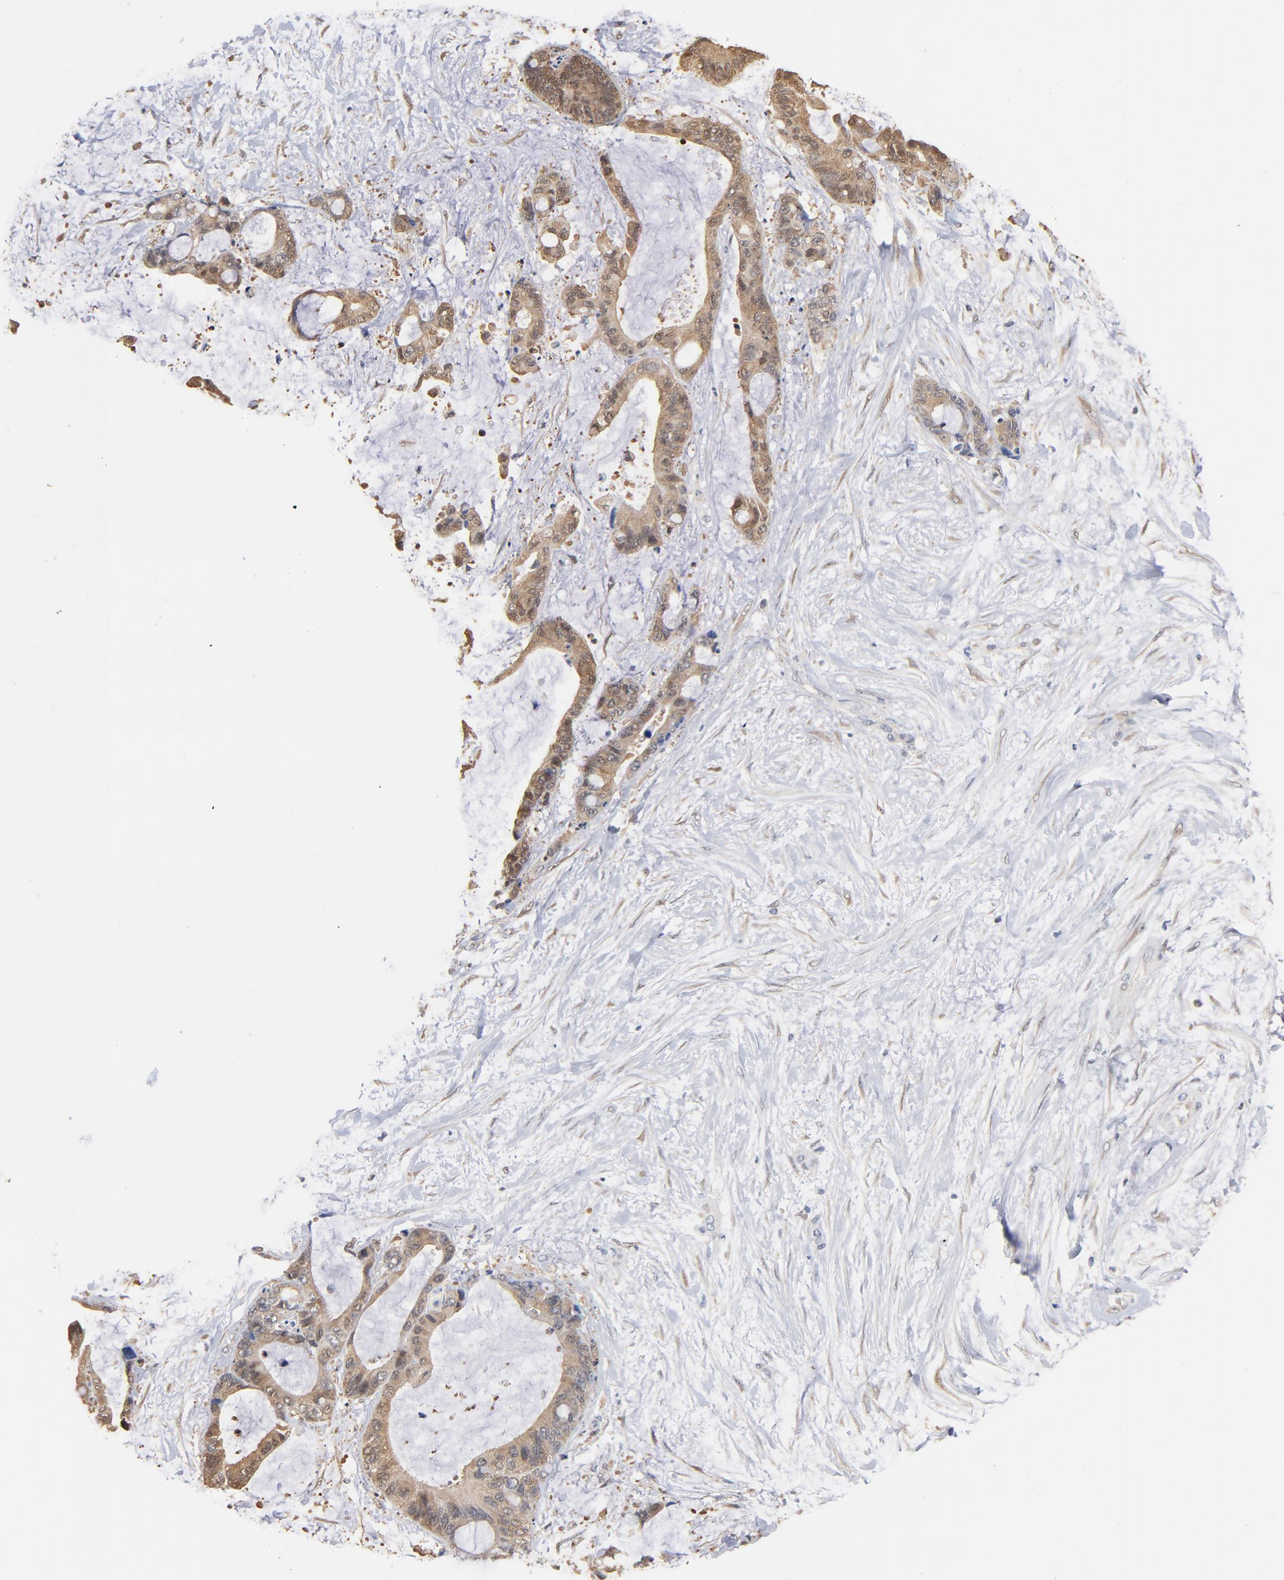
{"staining": {"intensity": "strong", "quantity": ">75%", "location": "cytoplasmic/membranous"}, "tissue": "liver cancer", "cell_type": "Tumor cells", "image_type": "cancer", "snomed": [{"axis": "morphology", "description": "Cholangiocarcinoma"}, {"axis": "topography", "description": "Liver"}], "caption": "Human liver cholangiocarcinoma stained for a protein (brown) reveals strong cytoplasmic/membranous positive positivity in approximately >75% of tumor cells.", "gene": "MIF", "patient": {"sex": "female", "age": 73}}